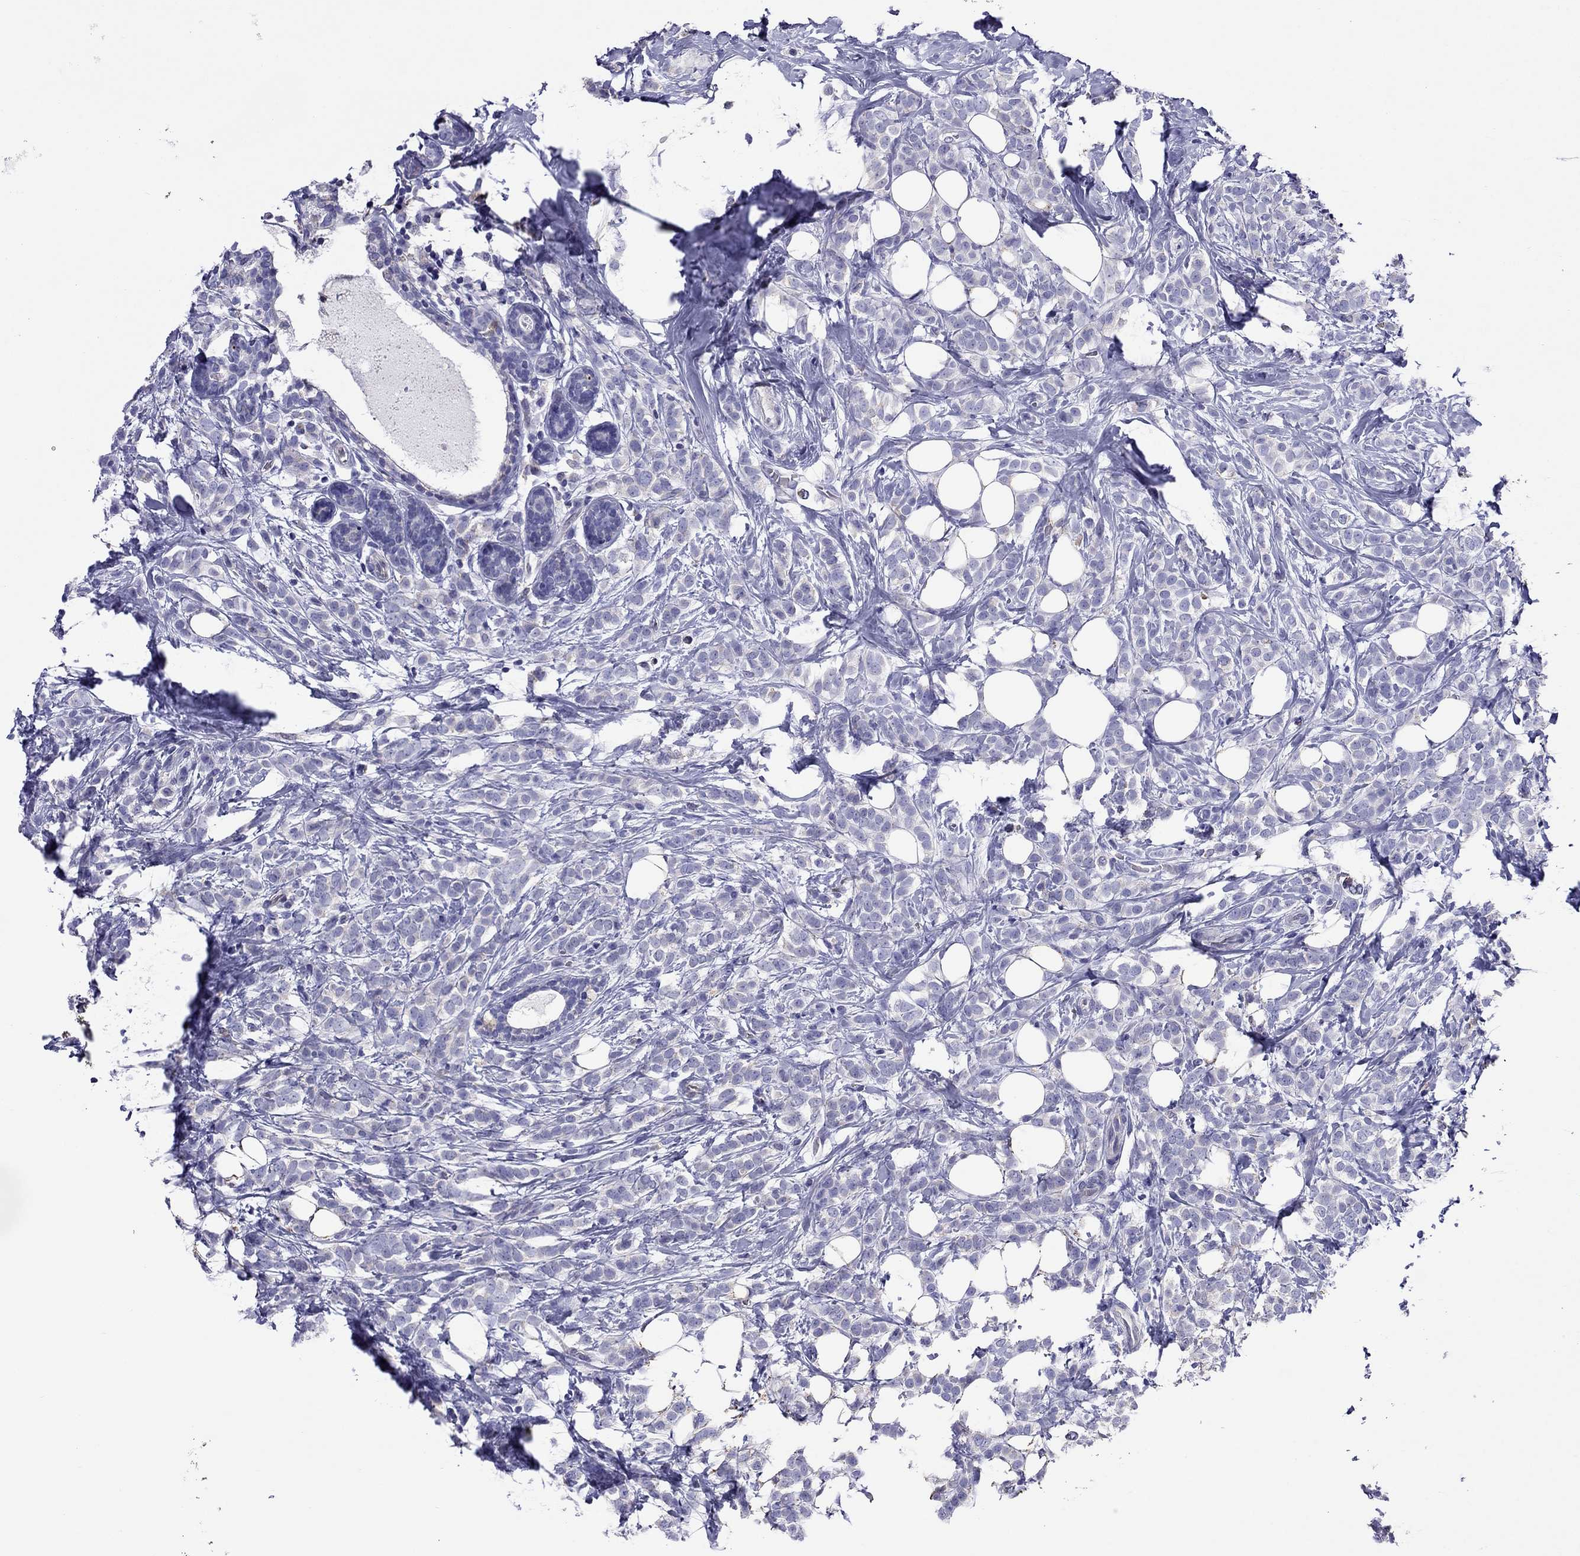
{"staining": {"intensity": "negative", "quantity": "none", "location": "none"}, "tissue": "breast cancer", "cell_type": "Tumor cells", "image_type": "cancer", "snomed": [{"axis": "morphology", "description": "Lobular carcinoma"}, {"axis": "topography", "description": "Breast"}], "caption": "Tumor cells are negative for brown protein staining in breast cancer.", "gene": "SCG2", "patient": {"sex": "female", "age": 49}}